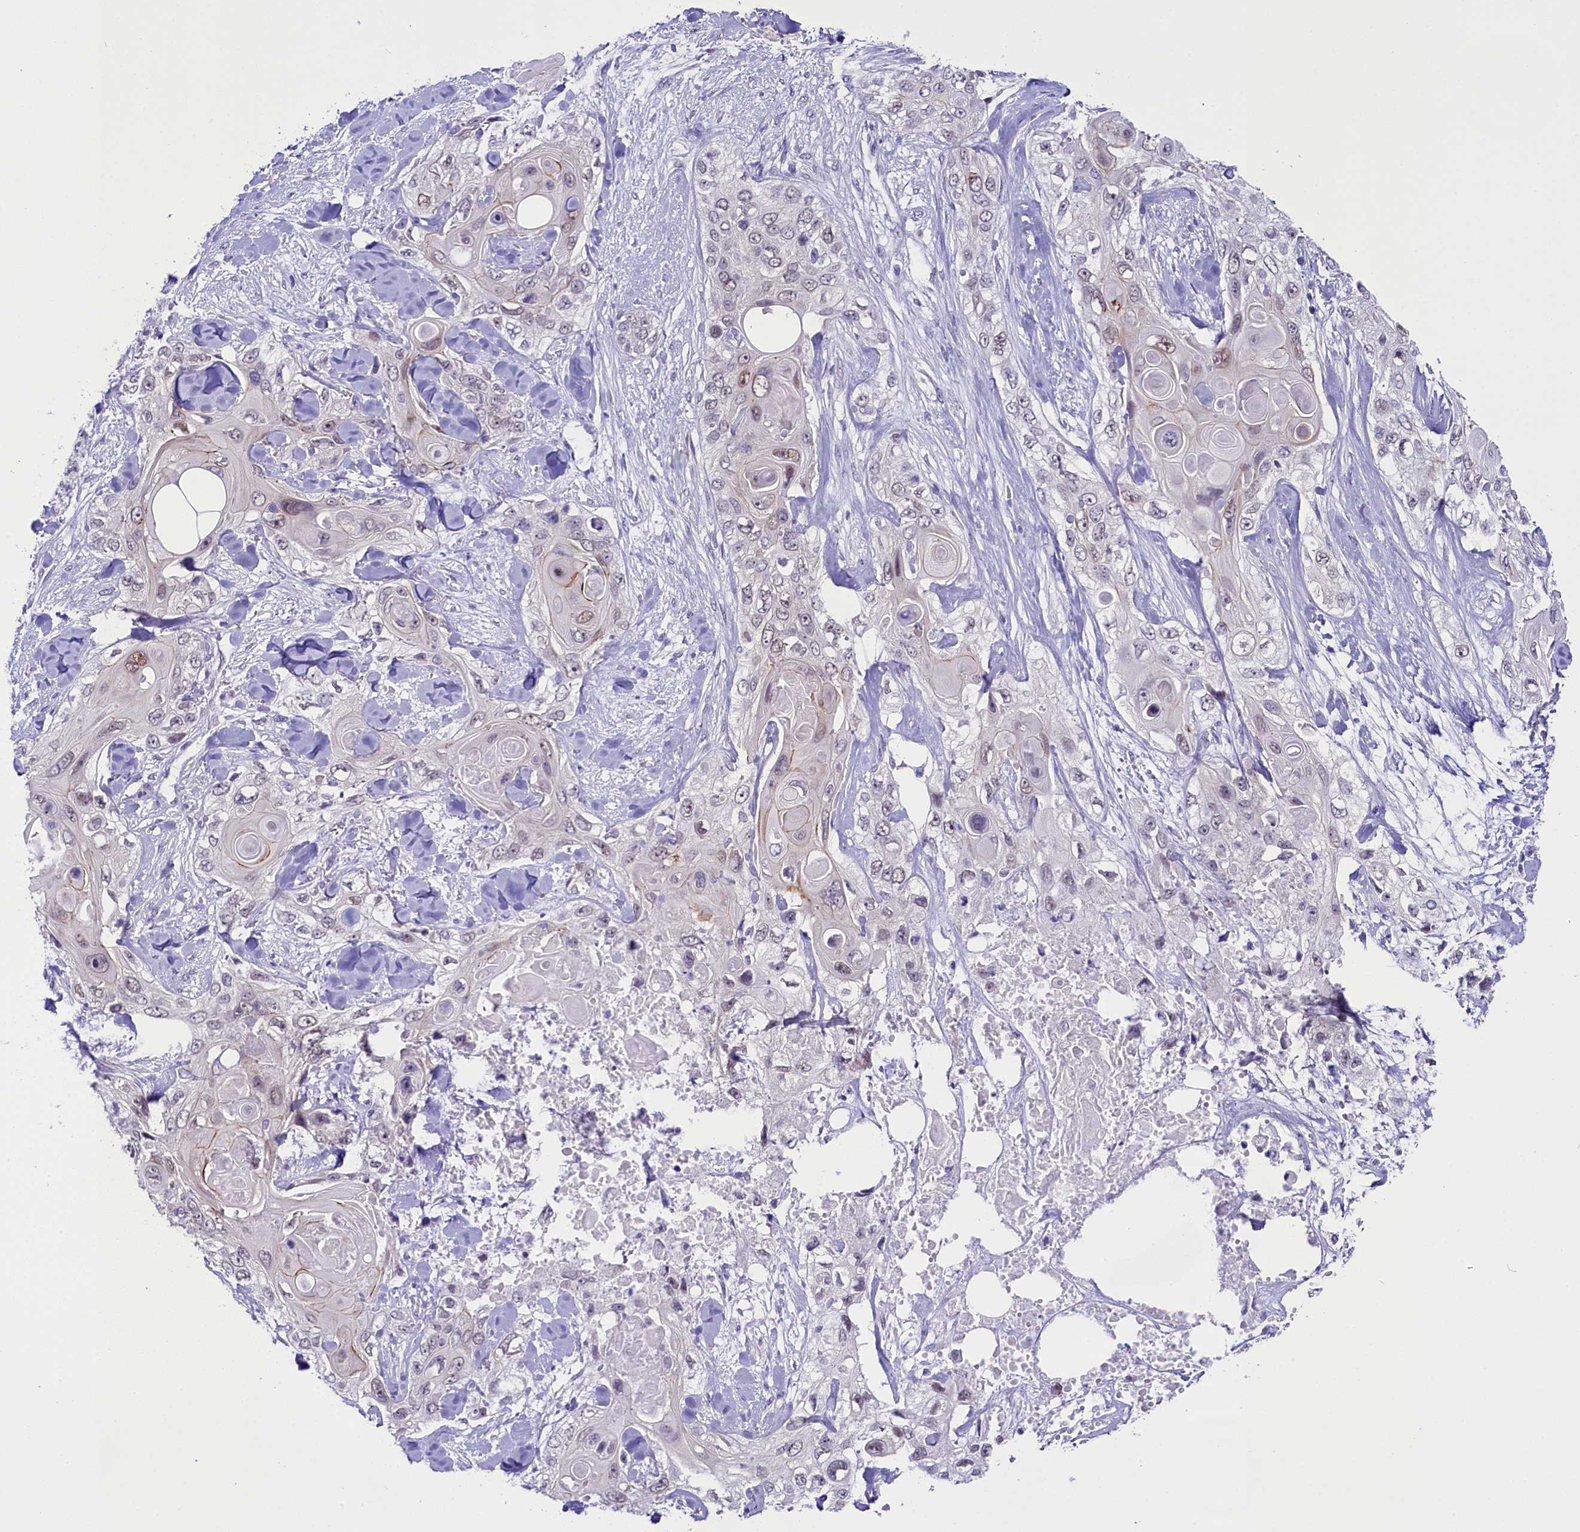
{"staining": {"intensity": "negative", "quantity": "none", "location": "none"}, "tissue": "skin cancer", "cell_type": "Tumor cells", "image_type": "cancer", "snomed": [{"axis": "morphology", "description": "Normal tissue, NOS"}, {"axis": "morphology", "description": "Squamous cell carcinoma, NOS"}, {"axis": "topography", "description": "Skin"}], "caption": "Skin cancer (squamous cell carcinoma) was stained to show a protein in brown. There is no significant positivity in tumor cells.", "gene": "OSGEP", "patient": {"sex": "male", "age": 72}}